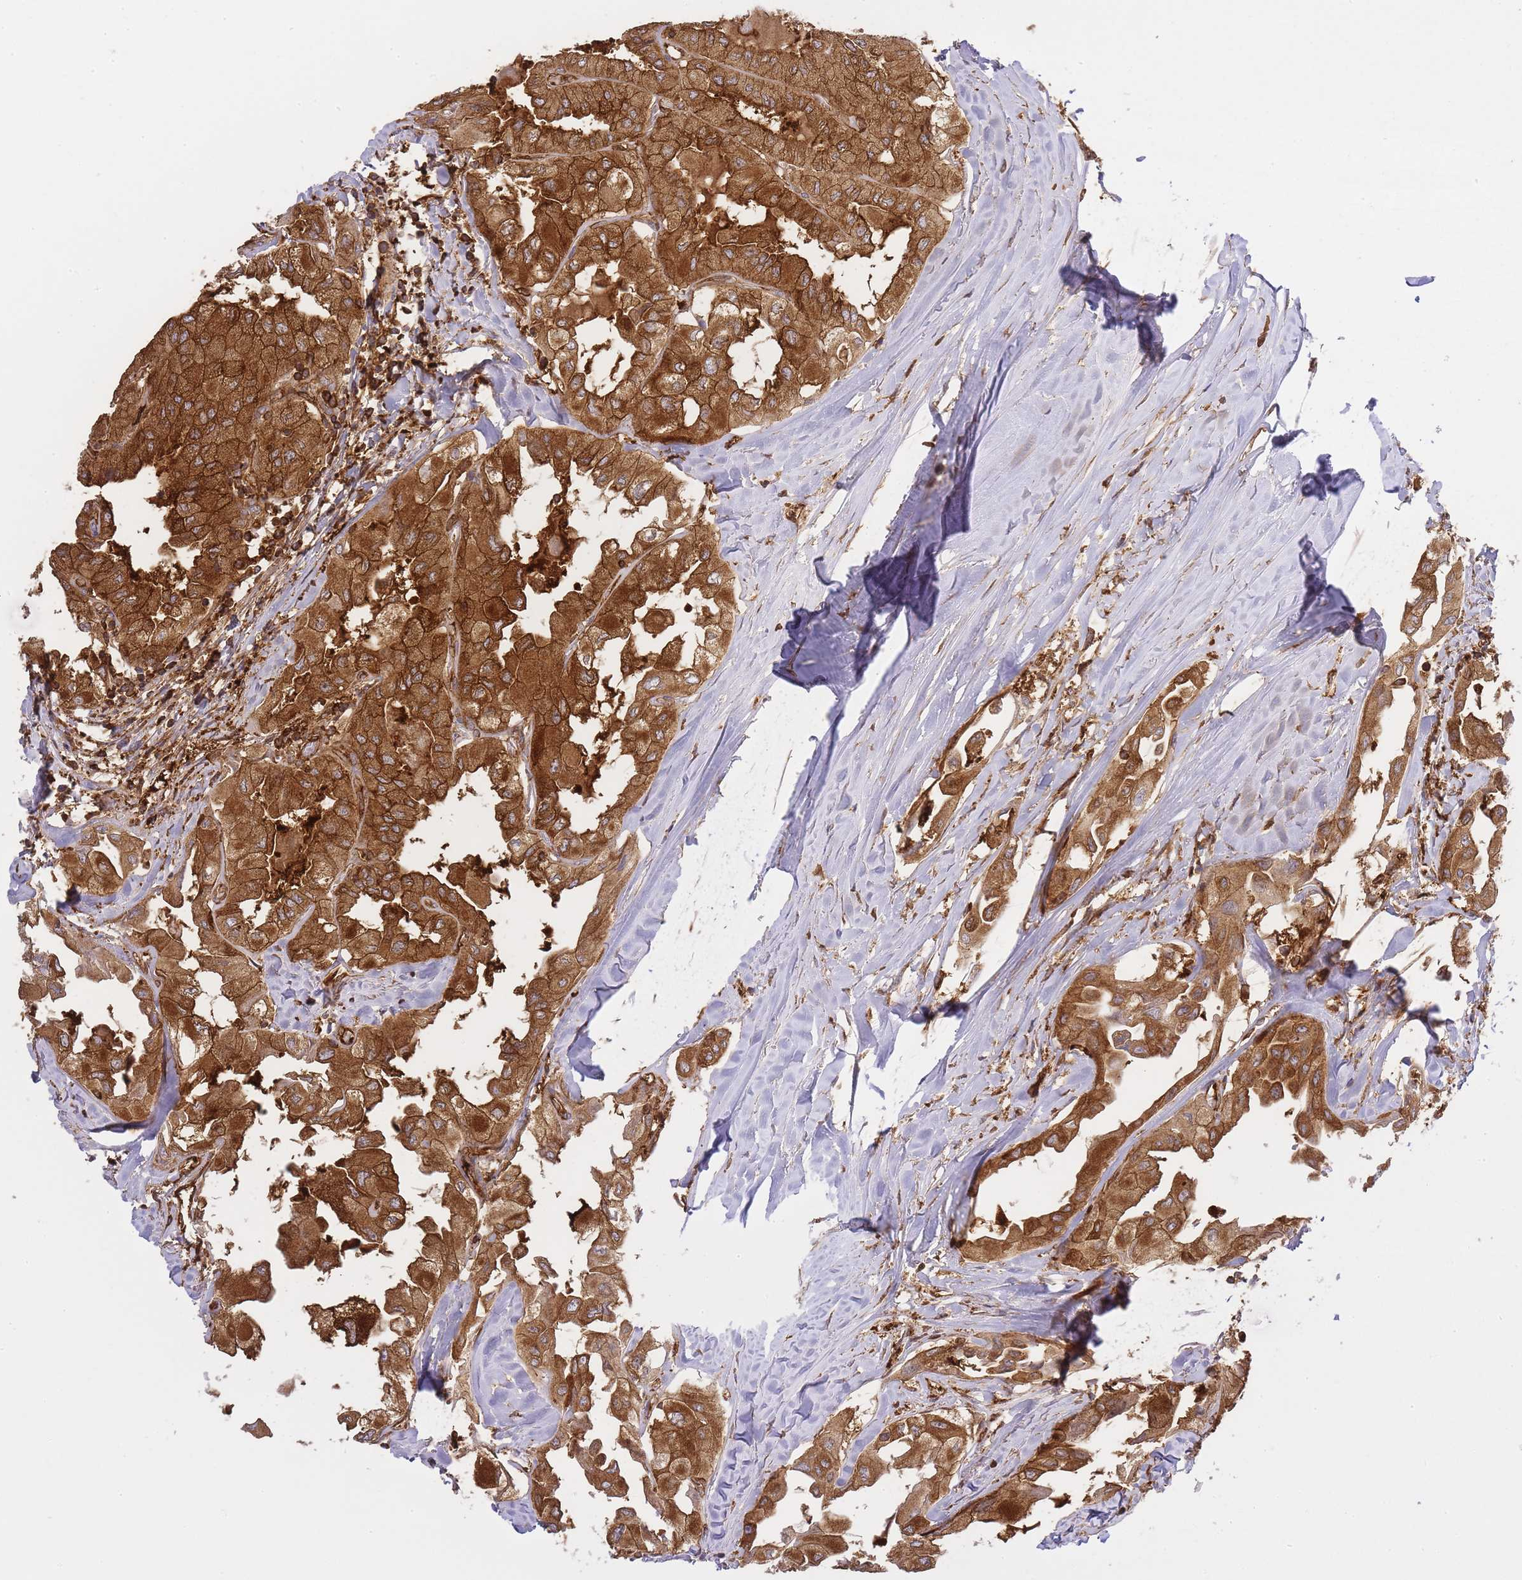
{"staining": {"intensity": "strong", "quantity": ">75%", "location": "cytoplasmic/membranous"}, "tissue": "thyroid cancer", "cell_type": "Tumor cells", "image_type": "cancer", "snomed": [{"axis": "morphology", "description": "Normal tissue, NOS"}, {"axis": "morphology", "description": "Papillary adenocarcinoma, NOS"}, {"axis": "topography", "description": "Thyroid gland"}], "caption": "Protein staining of thyroid cancer tissue reveals strong cytoplasmic/membranous expression in approximately >75% of tumor cells.", "gene": "MSN", "patient": {"sex": "female", "age": 59}}